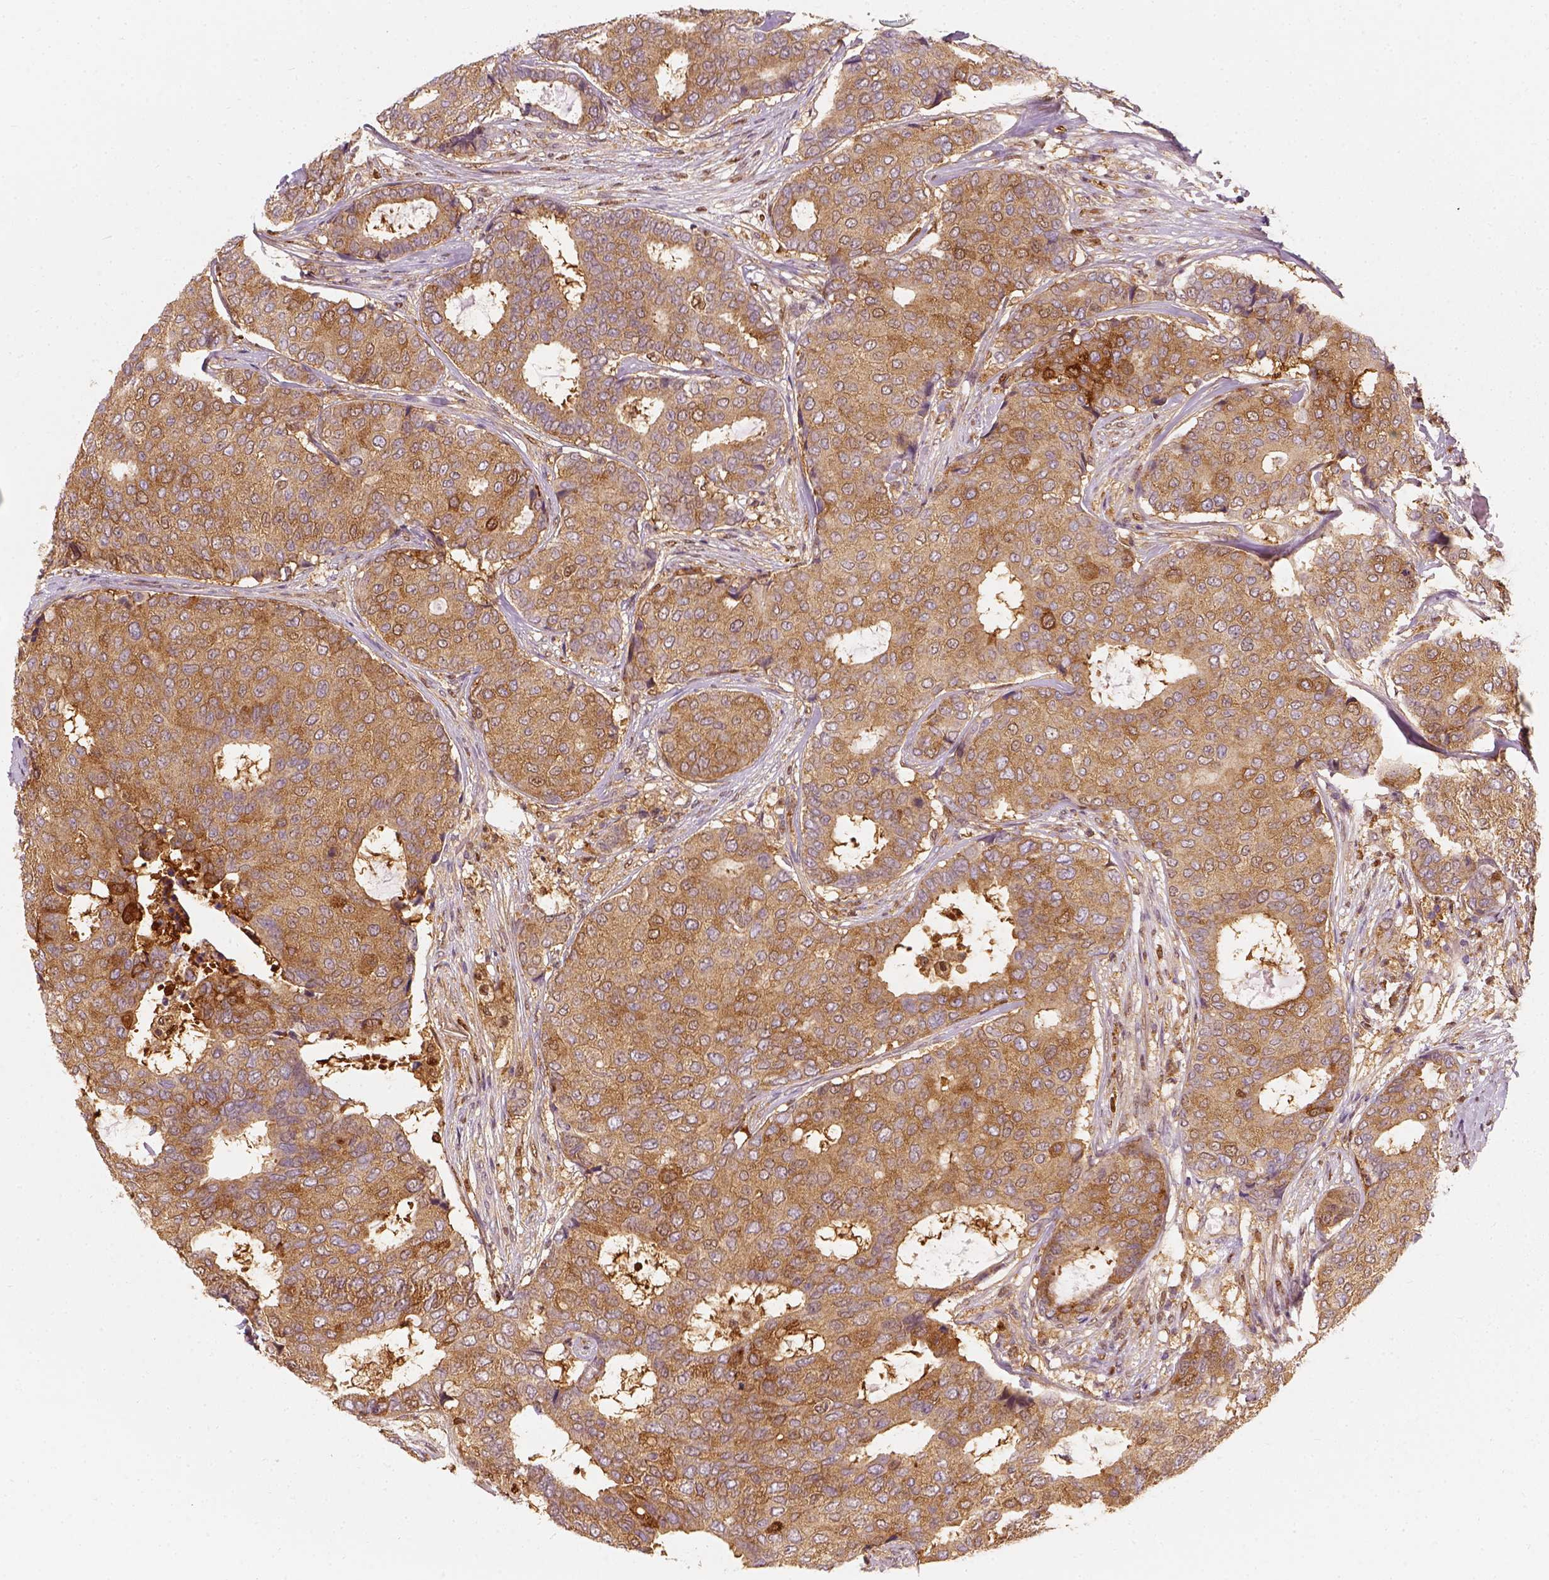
{"staining": {"intensity": "moderate", "quantity": ">75%", "location": "cytoplasmic/membranous"}, "tissue": "breast cancer", "cell_type": "Tumor cells", "image_type": "cancer", "snomed": [{"axis": "morphology", "description": "Duct carcinoma"}, {"axis": "topography", "description": "Breast"}], "caption": "A medium amount of moderate cytoplasmic/membranous expression is appreciated in approximately >75% of tumor cells in breast invasive ductal carcinoma tissue.", "gene": "SQSTM1", "patient": {"sex": "female", "age": 75}}